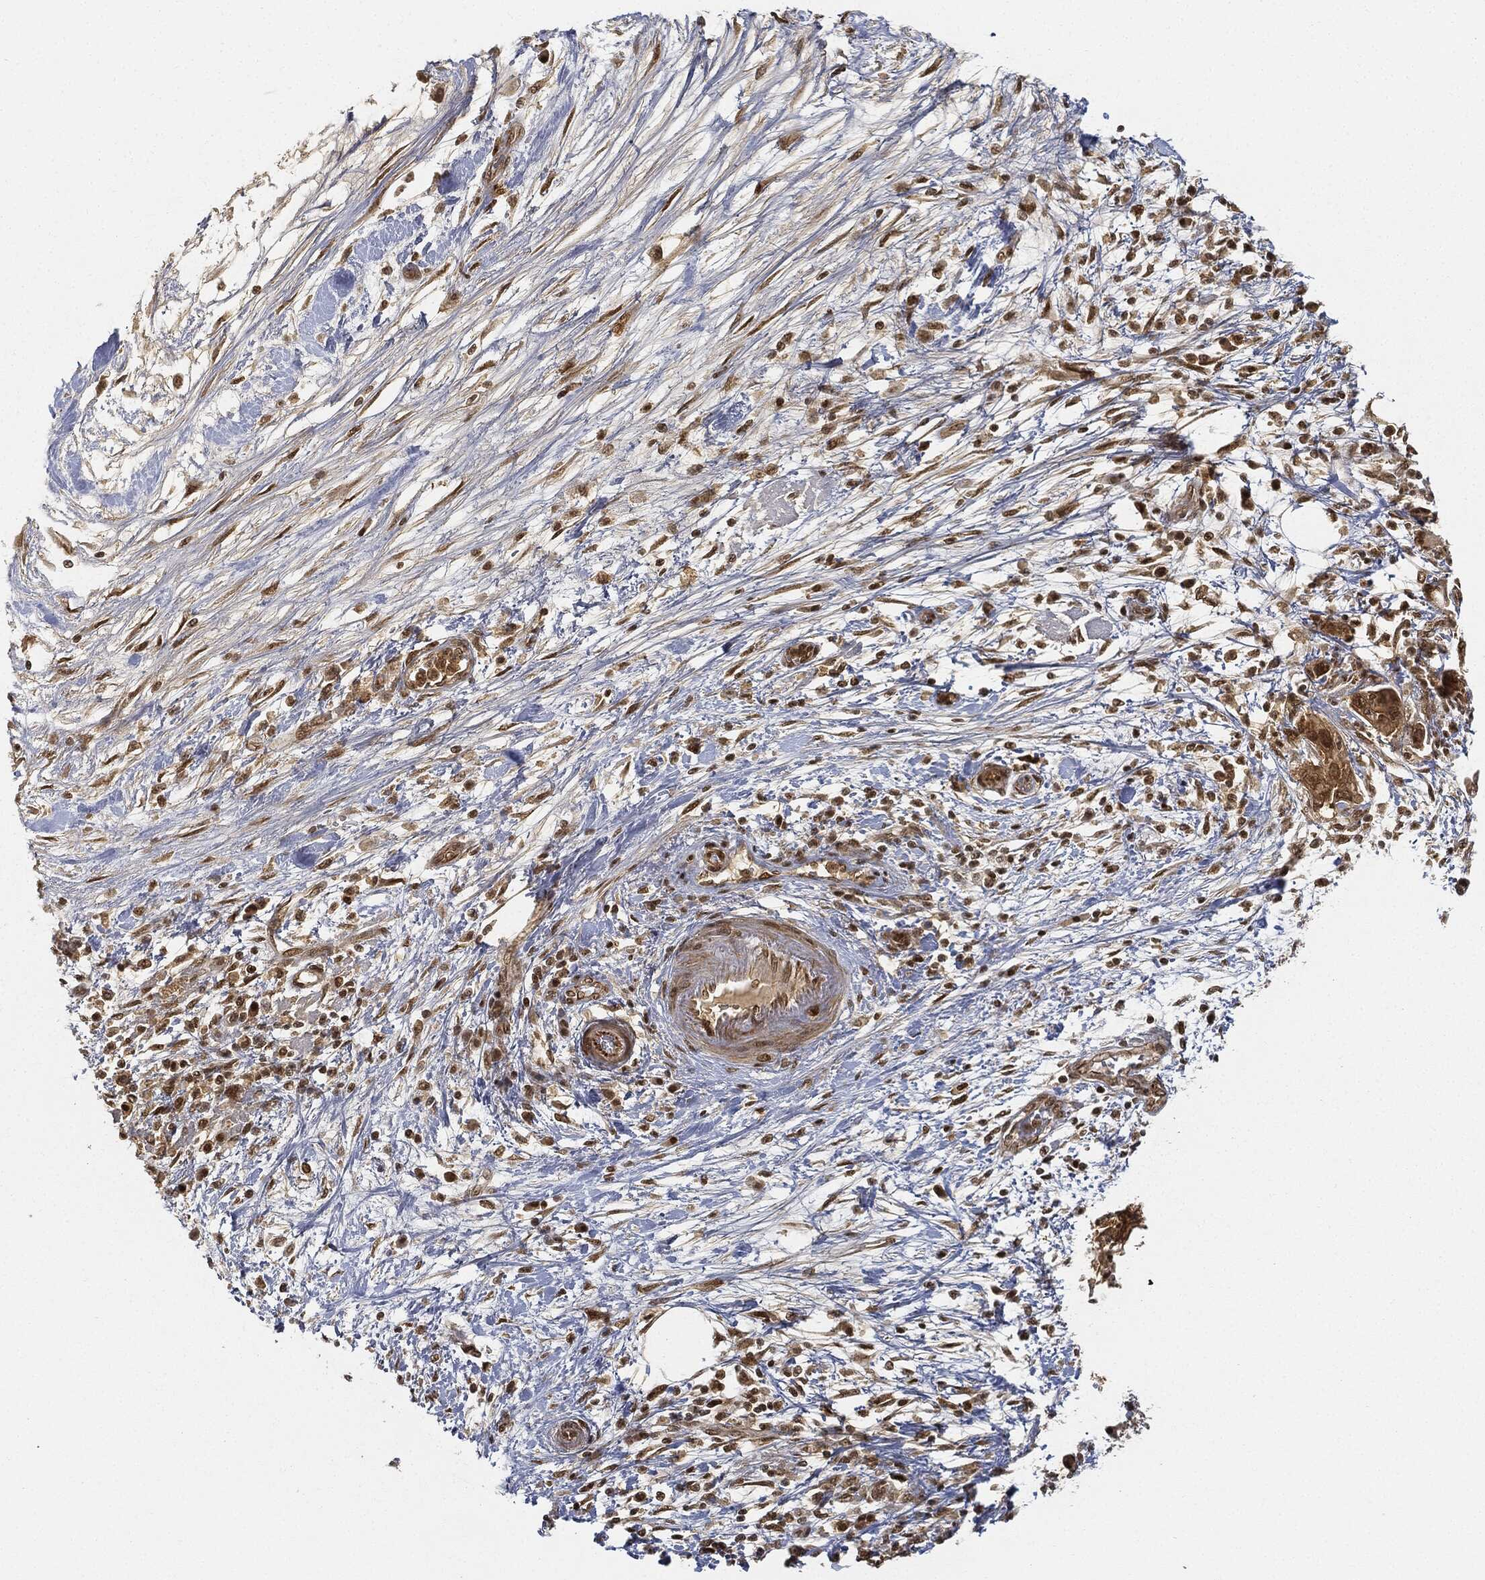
{"staining": {"intensity": "moderate", "quantity": ">75%", "location": "cytoplasmic/membranous,nuclear"}, "tissue": "pancreatic cancer", "cell_type": "Tumor cells", "image_type": "cancer", "snomed": [{"axis": "morphology", "description": "Adenocarcinoma, NOS"}, {"axis": "topography", "description": "Pancreas"}], "caption": "Protein expression analysis of adenocarcinoma (pancreatic) reveals moderate cytoplasmic/membranous and nuclear expression in approximately >75% of tumor cells.", "gene": "CIB1", "patient": {"sex": "female", "age": 73}}